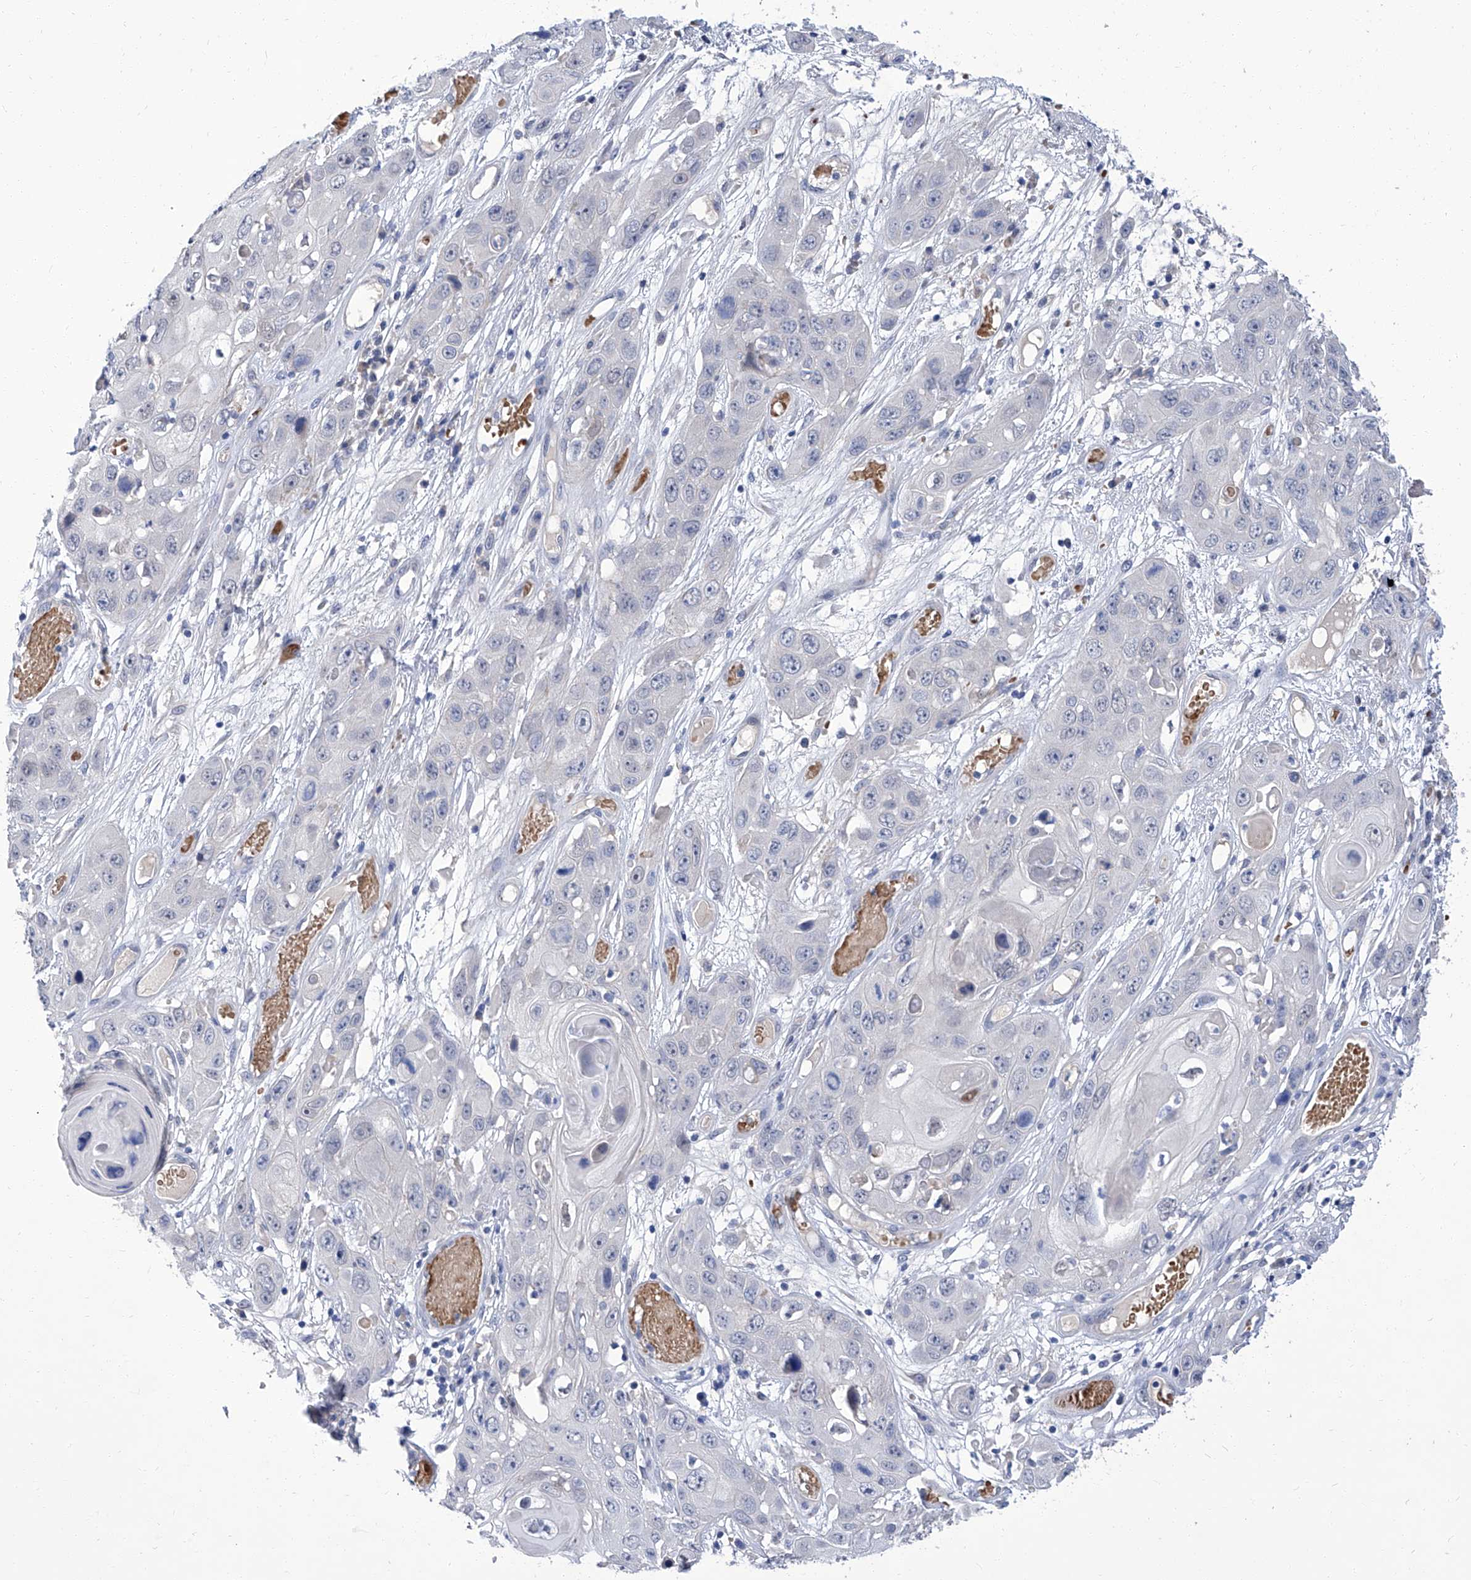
{"staining": {"intensity": "negative", "quantity": "none", "location": "none"}, "tissue": "skin cancer", "cell_type": "Tumor cells", "image_type": "cancer", "snomed": [{"axis": "morphology", "description": "Squamous cell carcinoma, NOS"}, {"axis": "topography", "description": "Skin"}], "caption": "High power microscopy image of an IHC photomicrograph of skin cancer, revealing no significant expression in tumor cells.", "gene": "PARD3", "patient": {"sex": "male", "age": 55}}